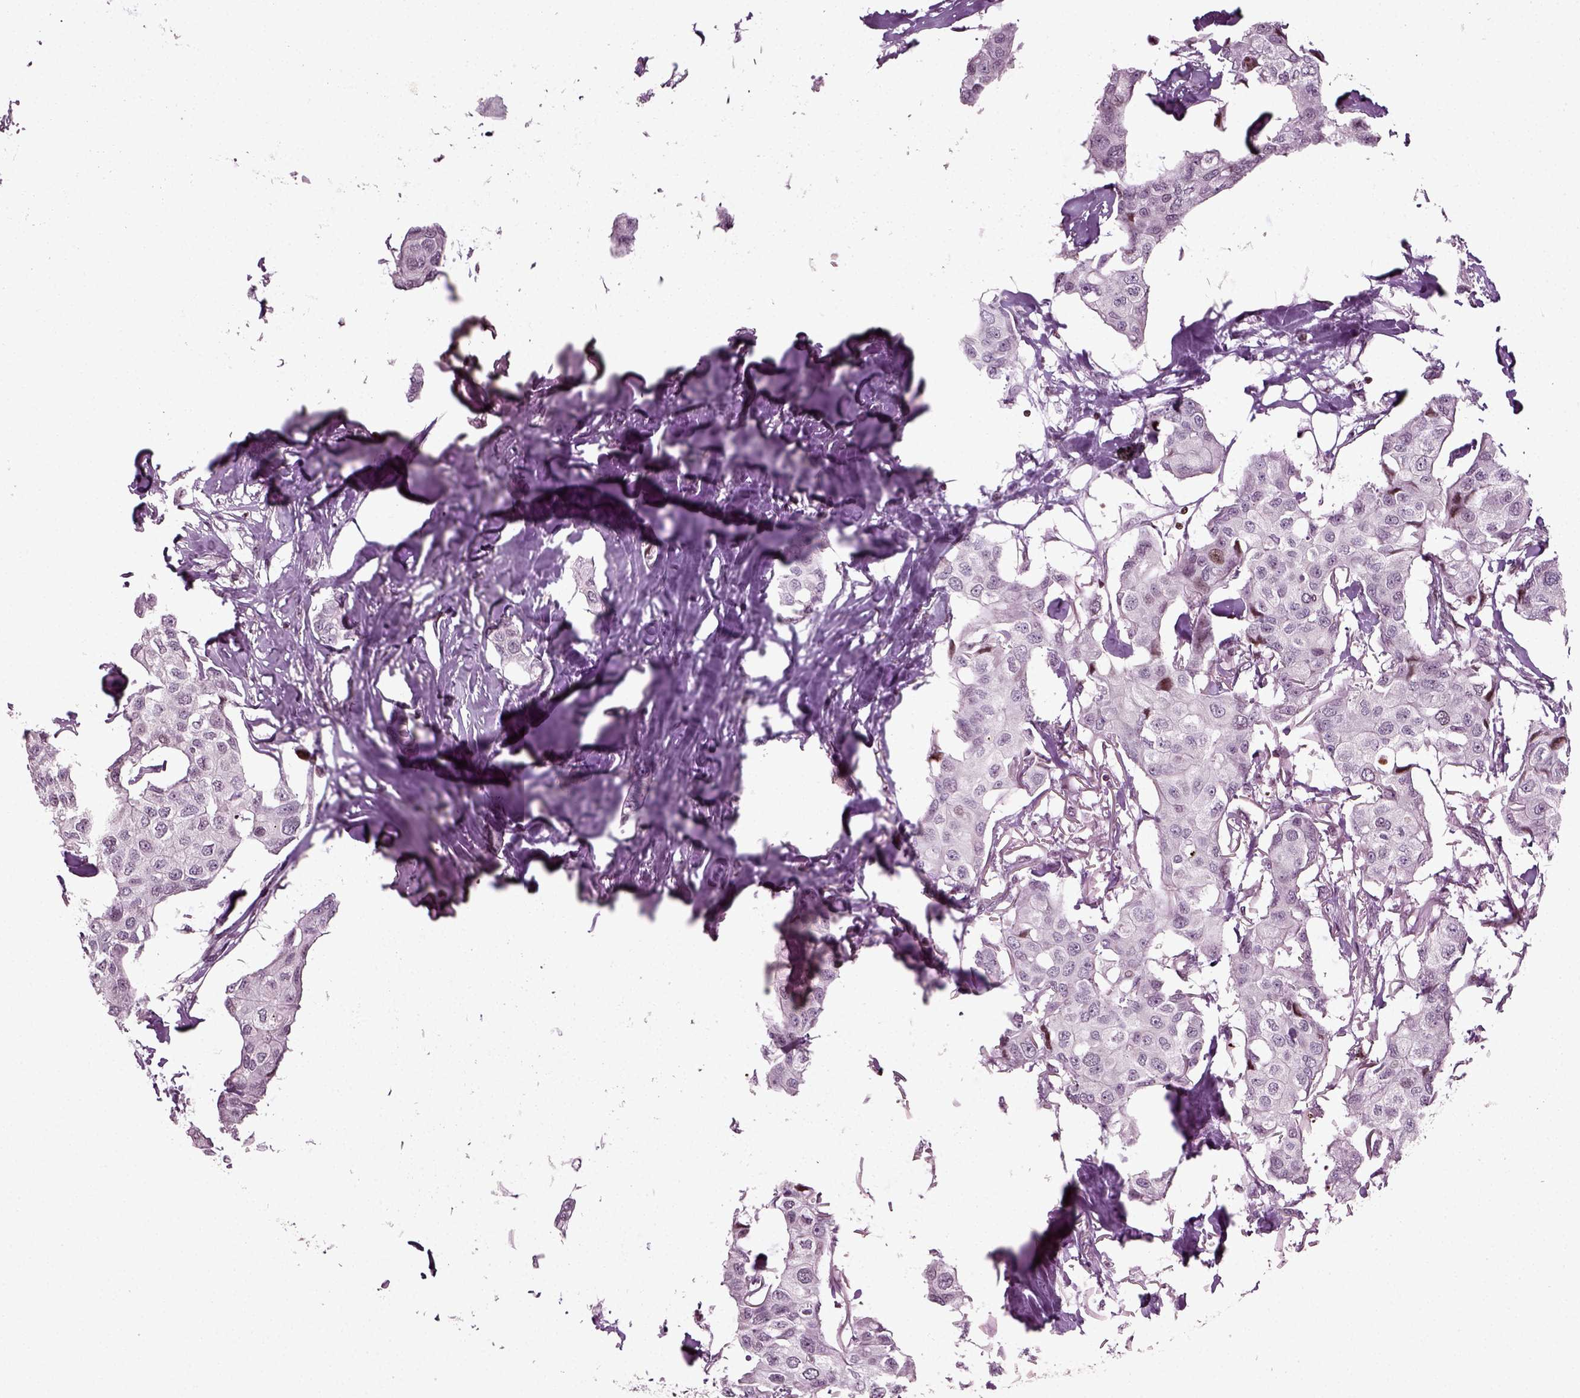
{"staining": {"intensity": "moderate", "quantity": "<25%", "location": "nuclear"}, "tissue": "breast cancer", "cell_type": "Tumor cells", "image_type": "cancer", "snomed": [{"axis": "morphology", "description": "Duct carcinoma"}, {"axis": "topography", "description": "Breast"}], "caption": "Human breast cancer (intraductal carcinoma) stained with a protein marker displays moderate staining in tumor cells.", "gene": "HEYL", "patient": {"sex": "female", "age": 80}}